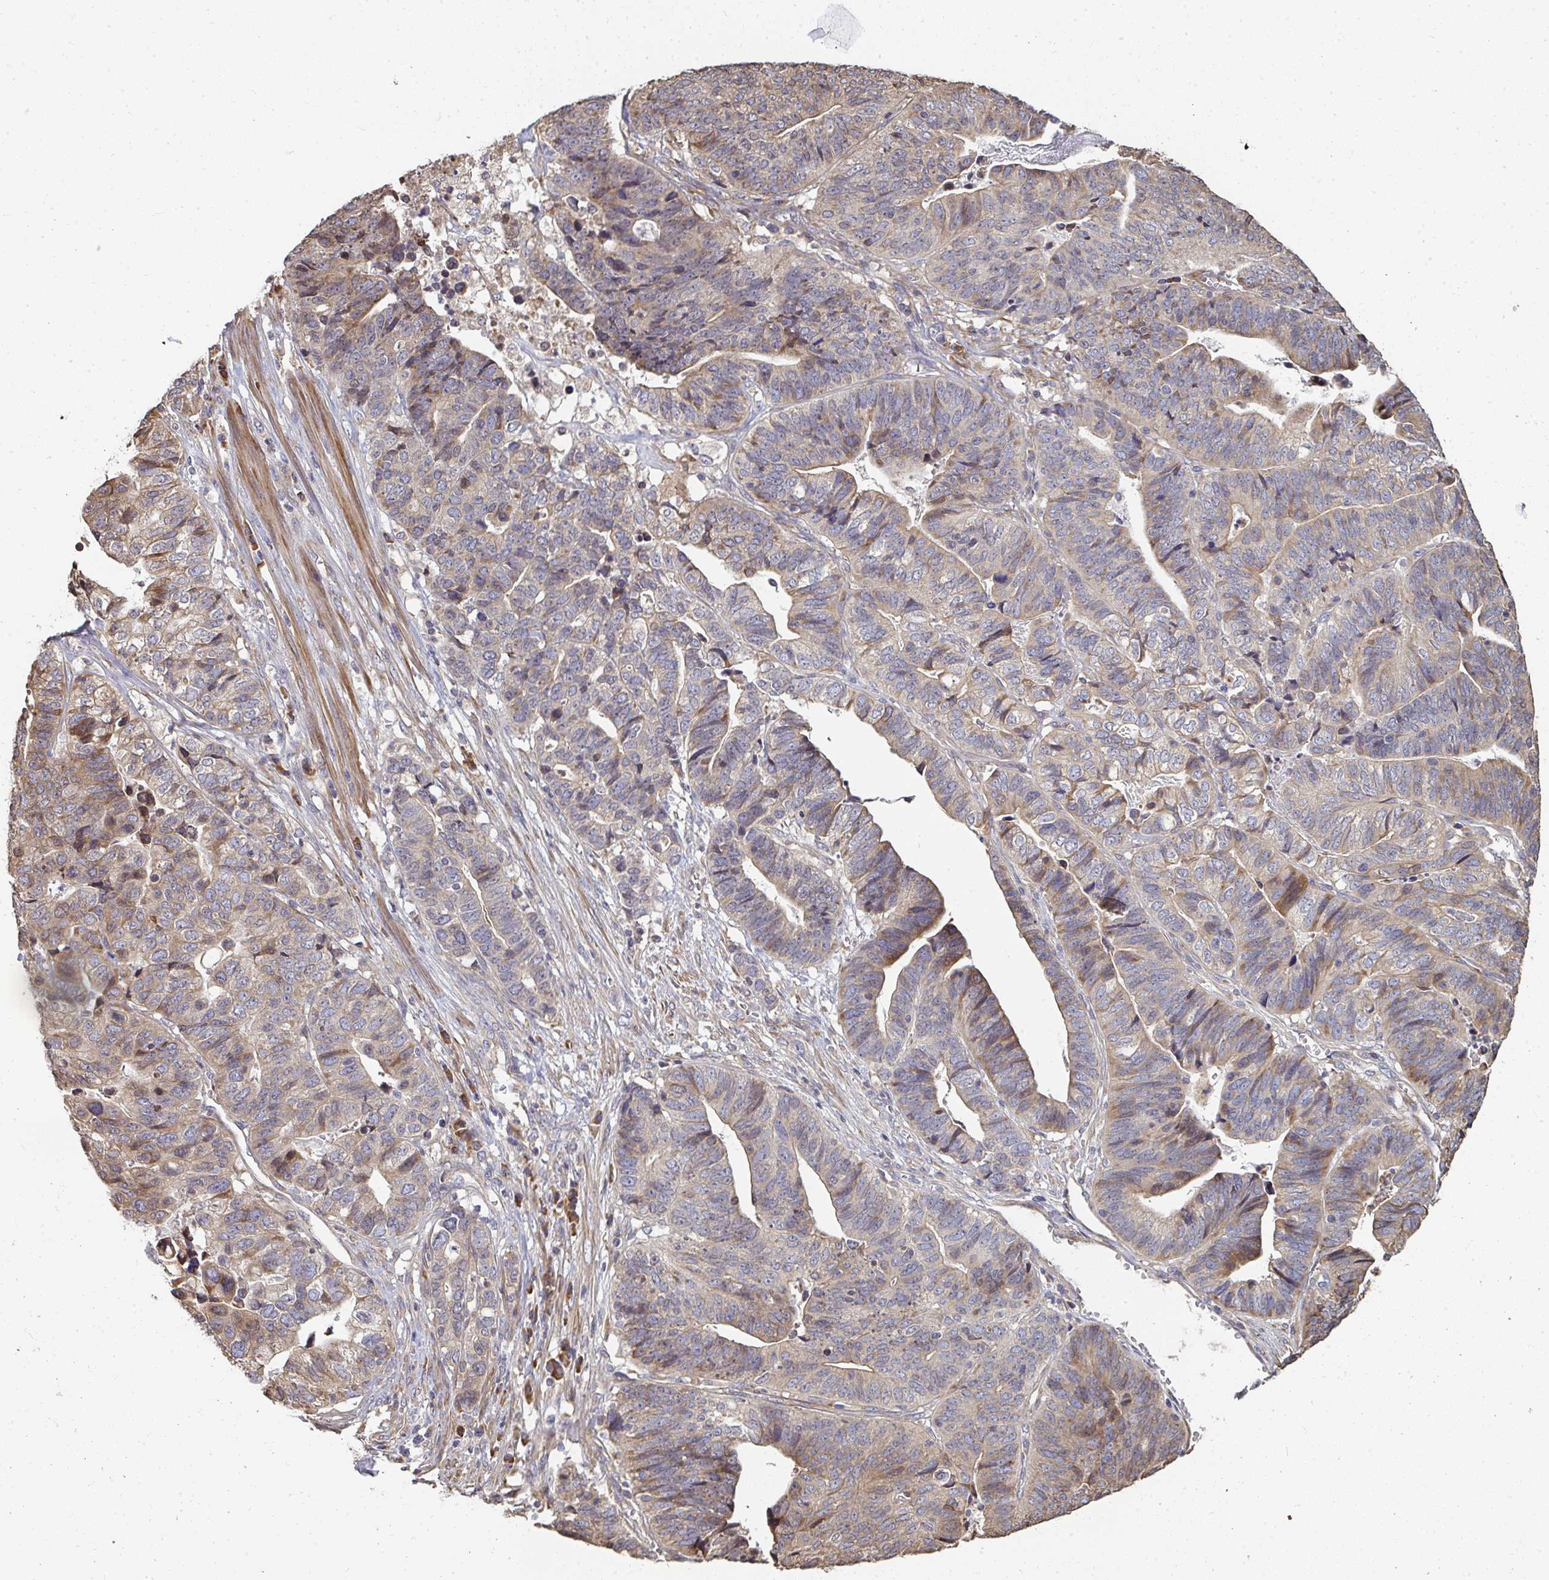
{"staining": {"intensity": "weak", "quantity": ">75%", "location": "cytoplasmic/membranous"}, "tissue": "stomach cancer", "cell_type": "Tumor cells", "image_type": "cancer", "snomed": [{"axis": "morphology", "description": "Adenocarcinoma, NOS"}, {"axis": "topography", "description": "Stomach, upper"}], "caption": "This image demonstrates immunohistochemistry (IHC) staining of human stomach adenocarcinoma, with low weak cytoplasmic/membranous staining in about >75% of tumor cells.", "gene": "ZFYVE28", "patient": {"sex": "female", "age": 67}}